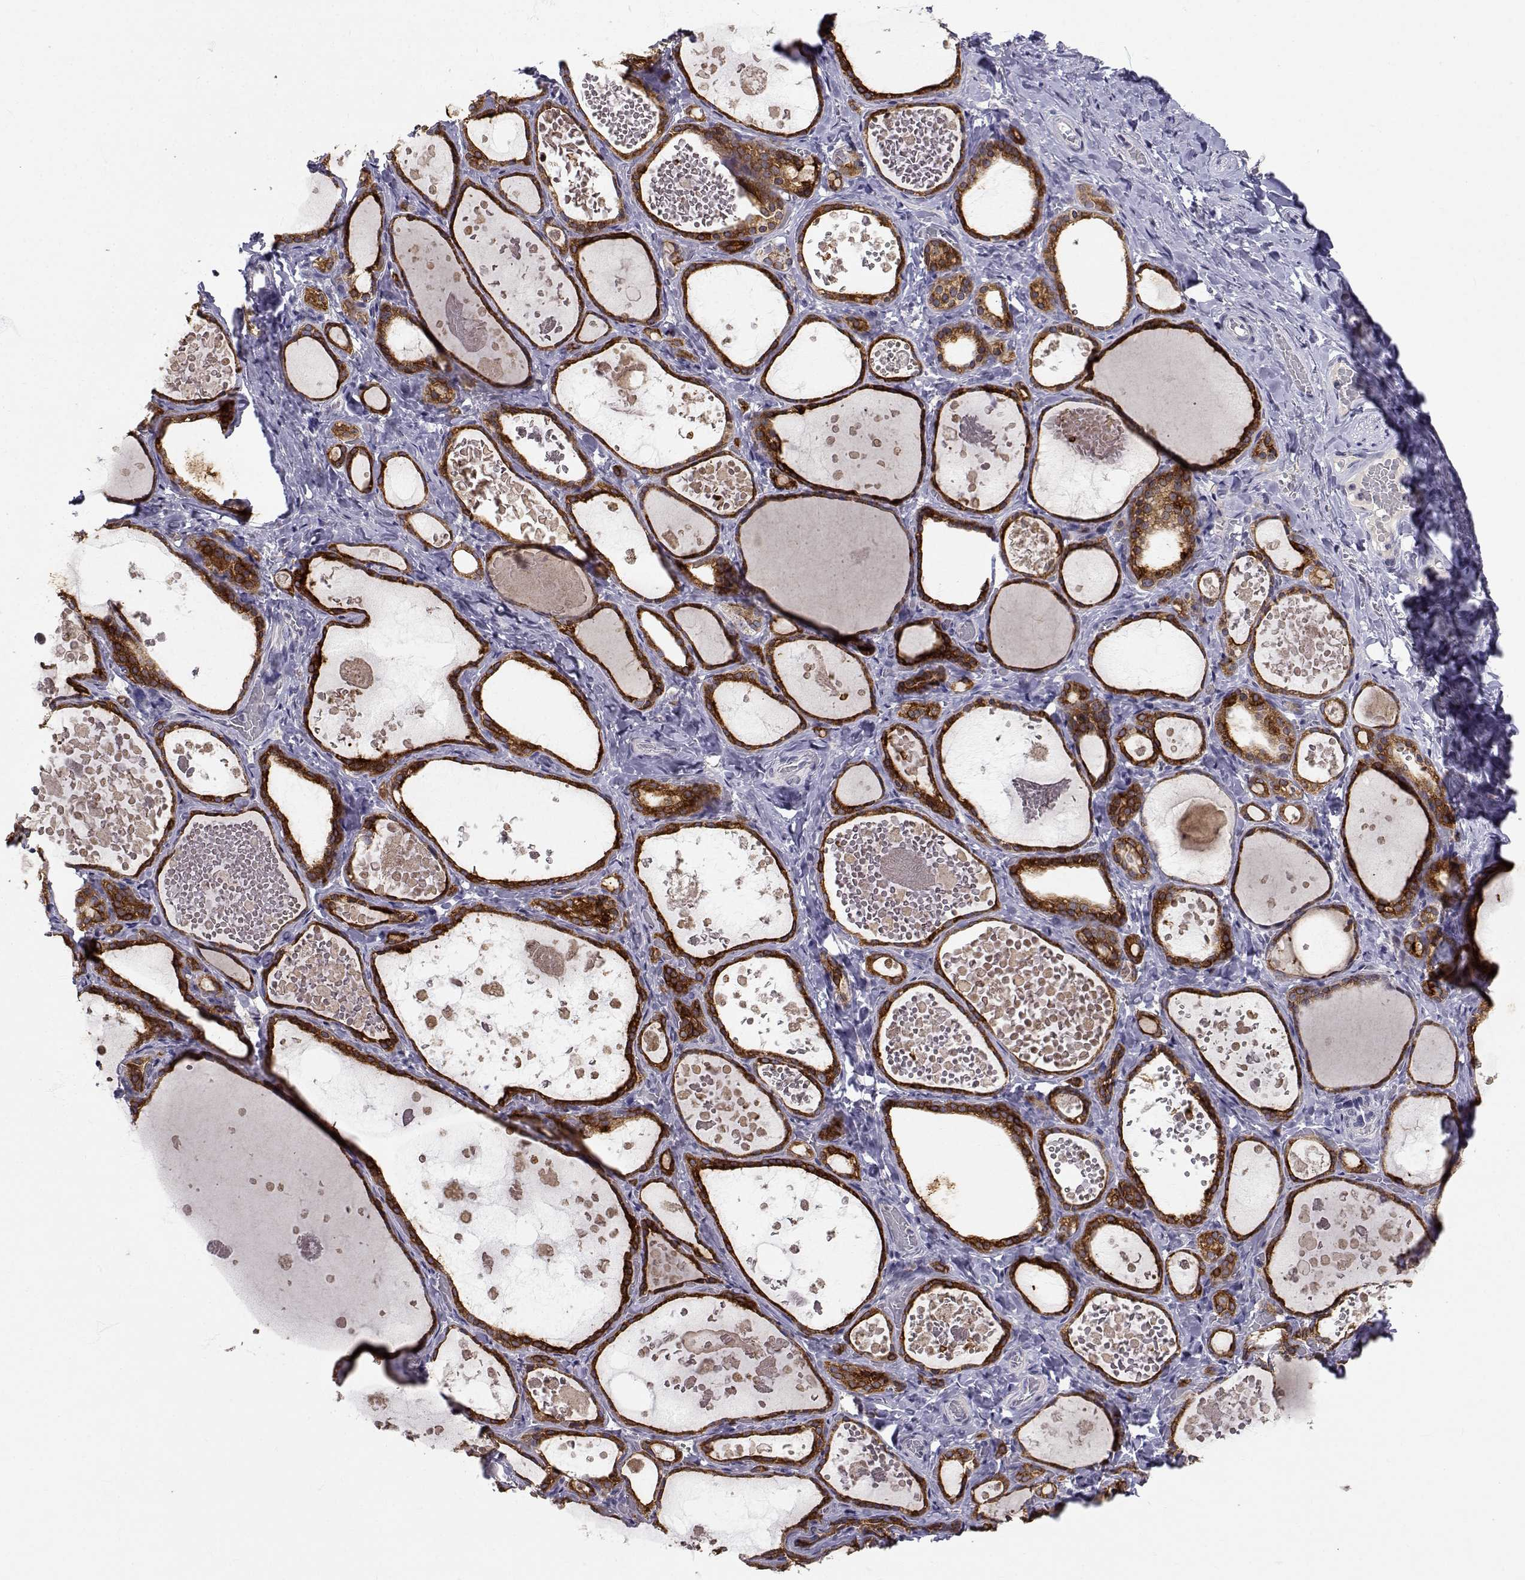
{"staining": {"intensity": "strong", "quantity": ">75%", "location": "cytoplasmic/membranous"}, "tissue": "thyroid gland", "cell_type": "Glandular cells", "image_type": "normal", "snomed": [{"axis": "morphology", "description": "Normal tissue, NOS"}, {"axis": "topography", "description": "Thyroid gland"}], "caption": "High-magnification brightfield microscopy of benign thyroid gland stained with DAB (3,3'-diaminobenzidine) (brown) and counterstained with hematoxylin (blue). glandular cells exhibit strong cytoplasmic/membranous expression is appreciated in approximately>75% of cells. (DAB (3,3'-diaminobenzidine) IHC with brightfield microscopy, high magnification).", "gene": "SLC6A3", "patient": {"sex": "female", "age": 56}}